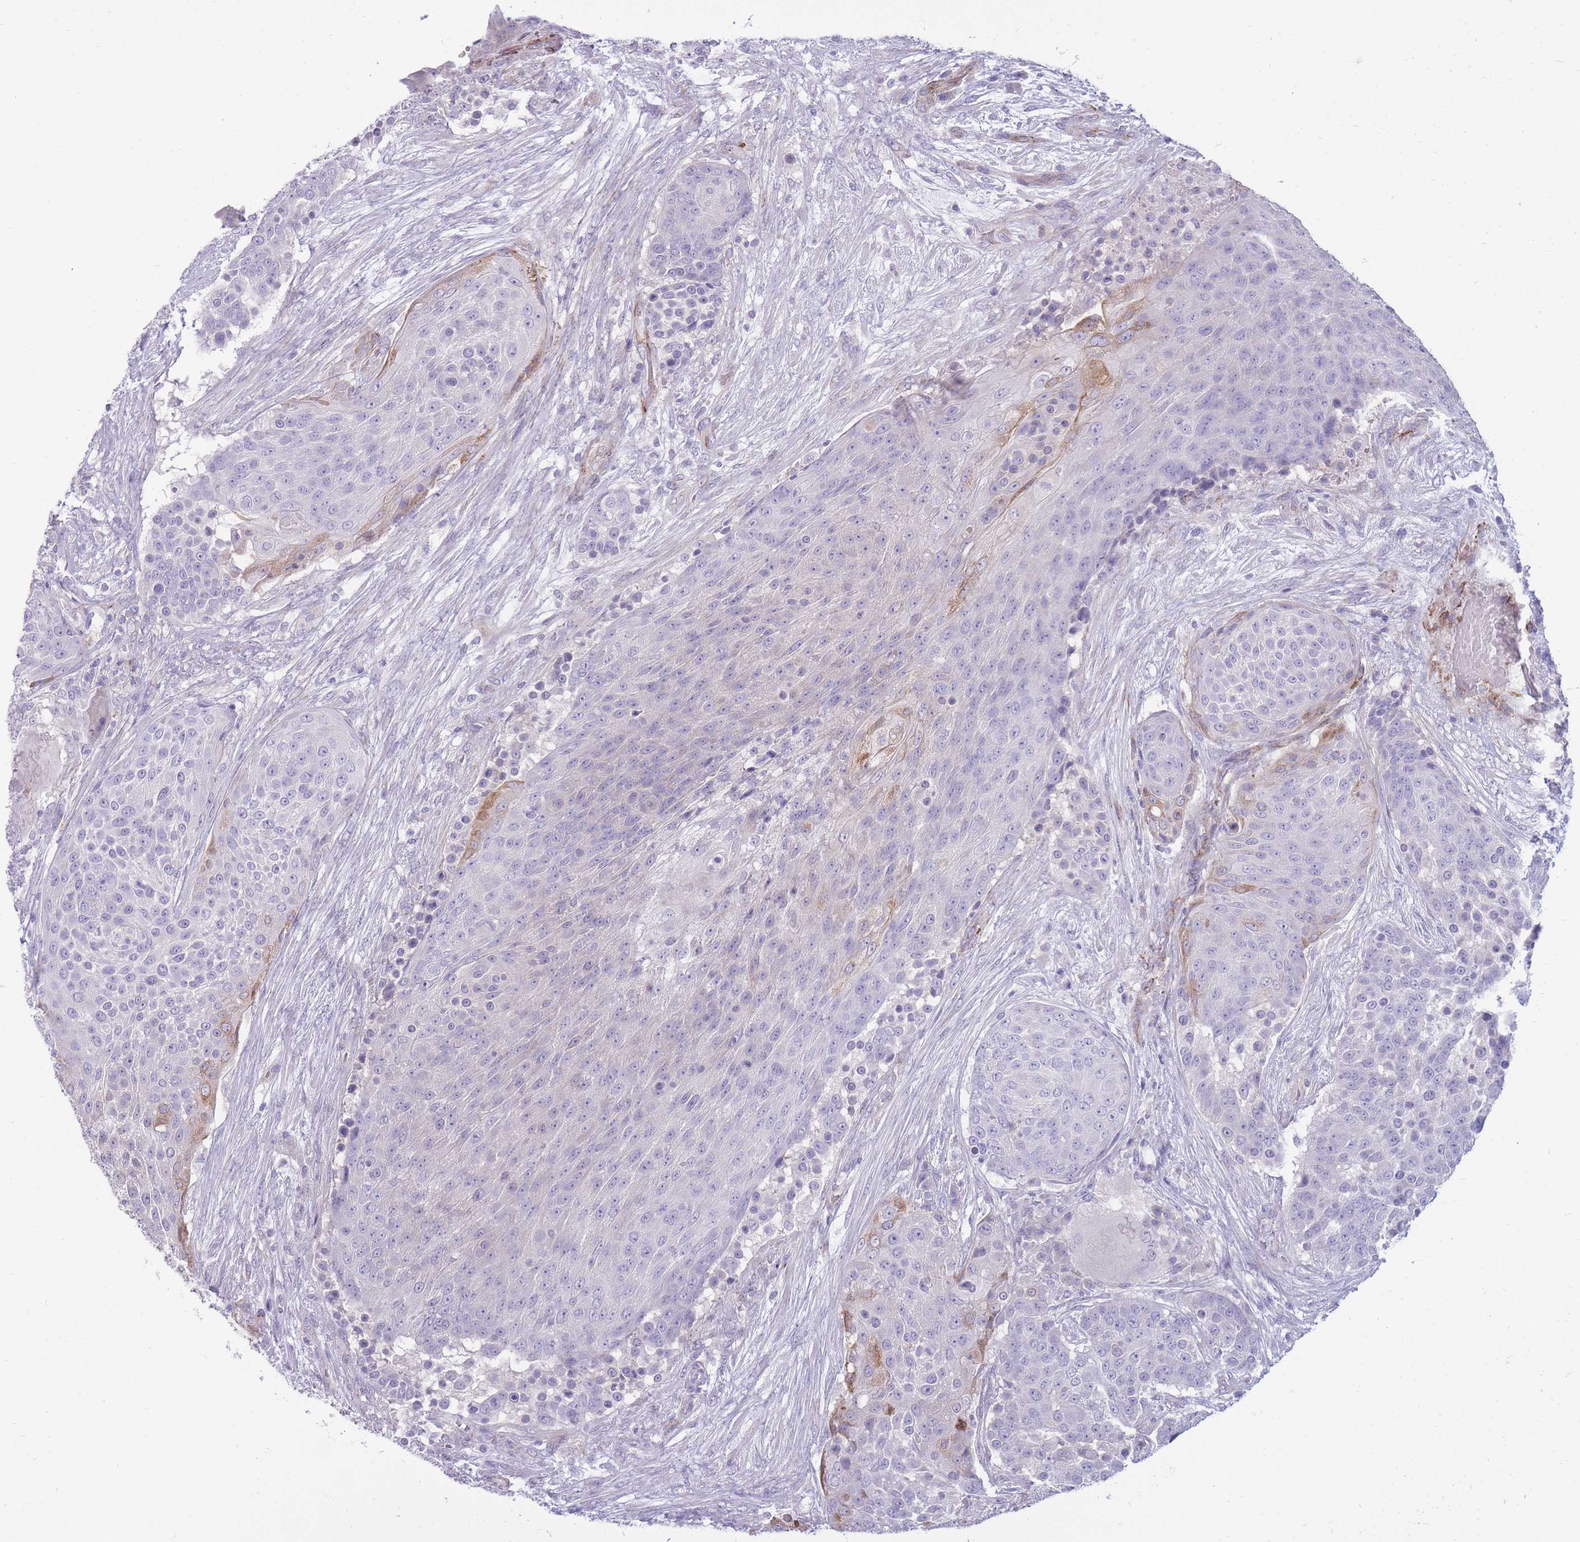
{"staining": {"intensity": "moderate", "quantity": "<25%", "location": "cytoplasmic/membranous"}, "tissue": "urothelial cancer", "cell_type": "Tumor cells", "image_type": "cancer", "snomed": [{"axis": "morphology", "description": "Urothelial carcinoma, High grade"}, {"axis": "topography", "description": "Urinary bladder"}], "caption": "Urothelial cancer was stained to show a protein in brown. There is low levels of moderate cytoplasmic/membranous positivity in approximately <25% of tumor cells. (Stains: DAB (3,3'-diaminobenzidine) in brown, nuclei in blue, Microscopy: brightfield microscopy at high magnification).", "gene": "RGS11", "patient": {"sex": "female", "age": 63}}